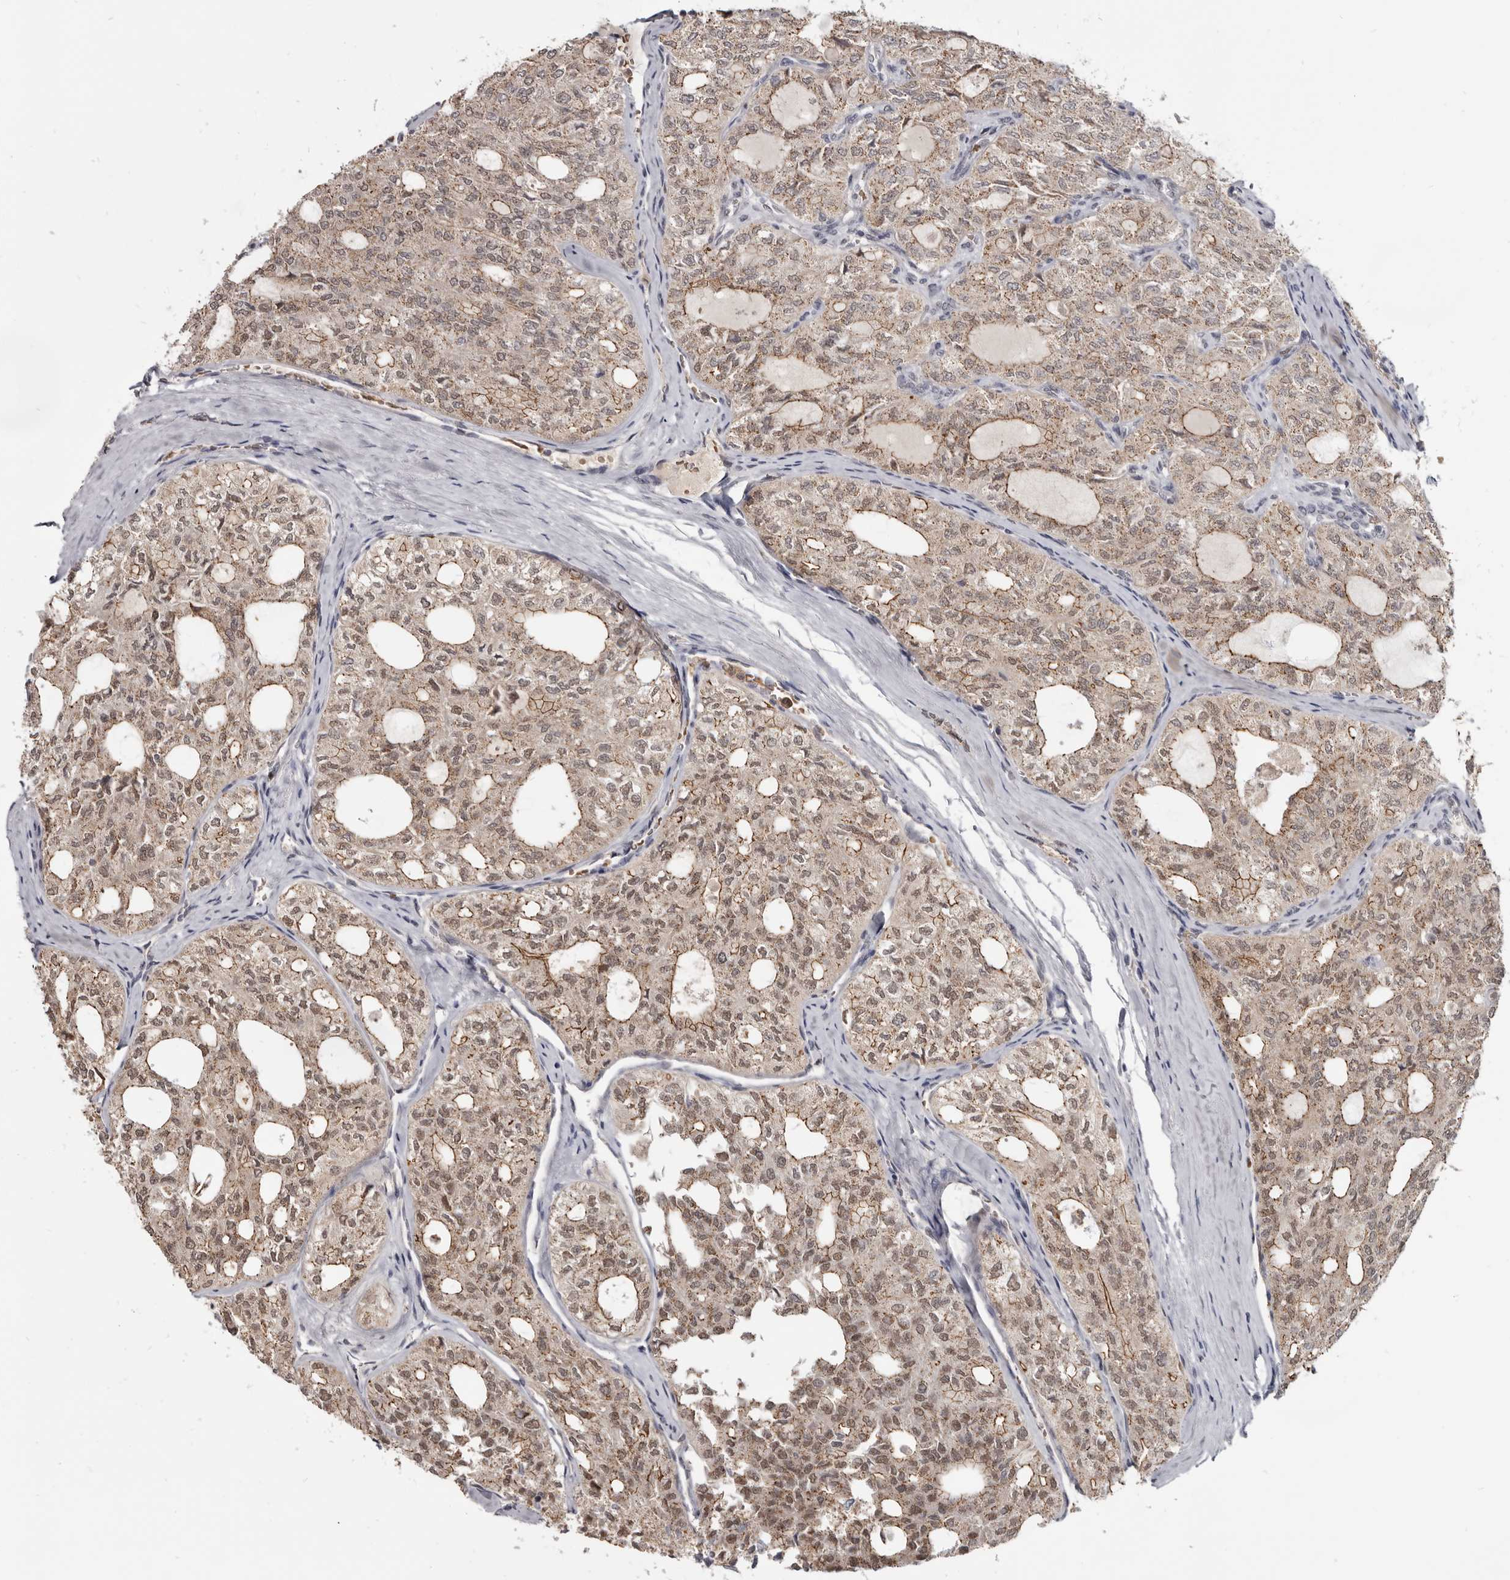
{"staining": {"intensity": "moderate", "quantity": ">75%", "location": "cytoplasmic/membranous,nuclear"}, "tissue": "thyroid cancer", "cell_type": "Tumor cells", "image_type": "cancer", "snomed": [{"axis": "morphology", "description": "Follicular adenoma carcinoma, NOS"}, {"axis": "topography", "description": "Thyroid gland"}], "caption": "Moderate cytoplasmic/membranous and nuclear expression for a protein is appreciated in approximately >75% of tumor cells of thyroid cancer using immunohistochemistry (IHC).", "gene": "CGN", "patient": {"sex": "male", "age": 75}}